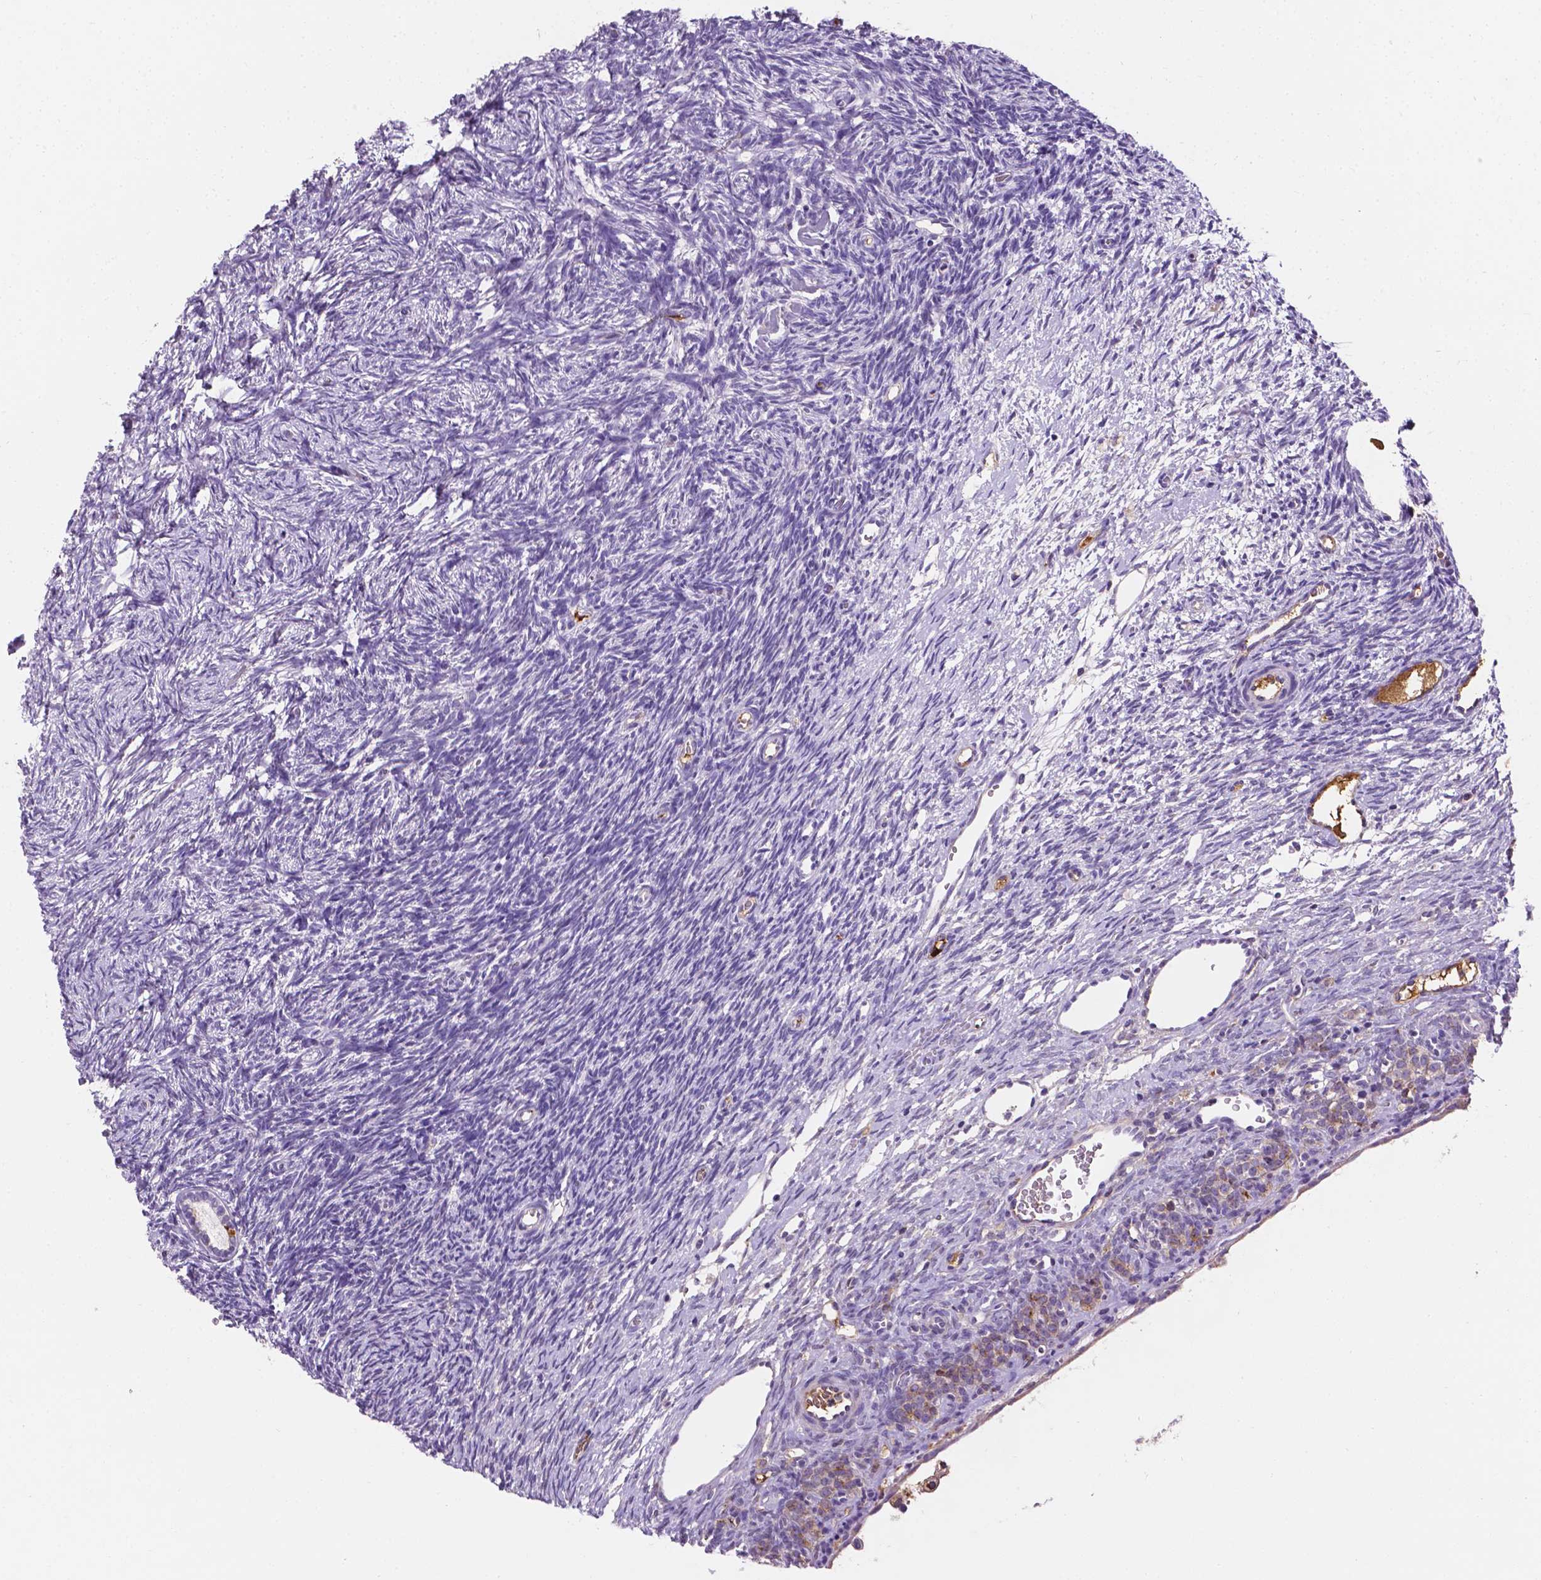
{"staining": {"intensity": "negative", "quantity": "none", "location": "none"}, "tissue": "ovary", "cell_type": "Ovarian stroma cells", "image_type": "normal", "snomed": [{"axis": "morphology", "description": "Normal tissue, NOS"}, {"axis": "topography", "description": "Ovary"}], "caption": "Immunohistochemical staining of normal ovary shows no significant staining in ovarian stroma cells.", "gene": "APOE", "patient": {"sex": "female", "age": 34}}